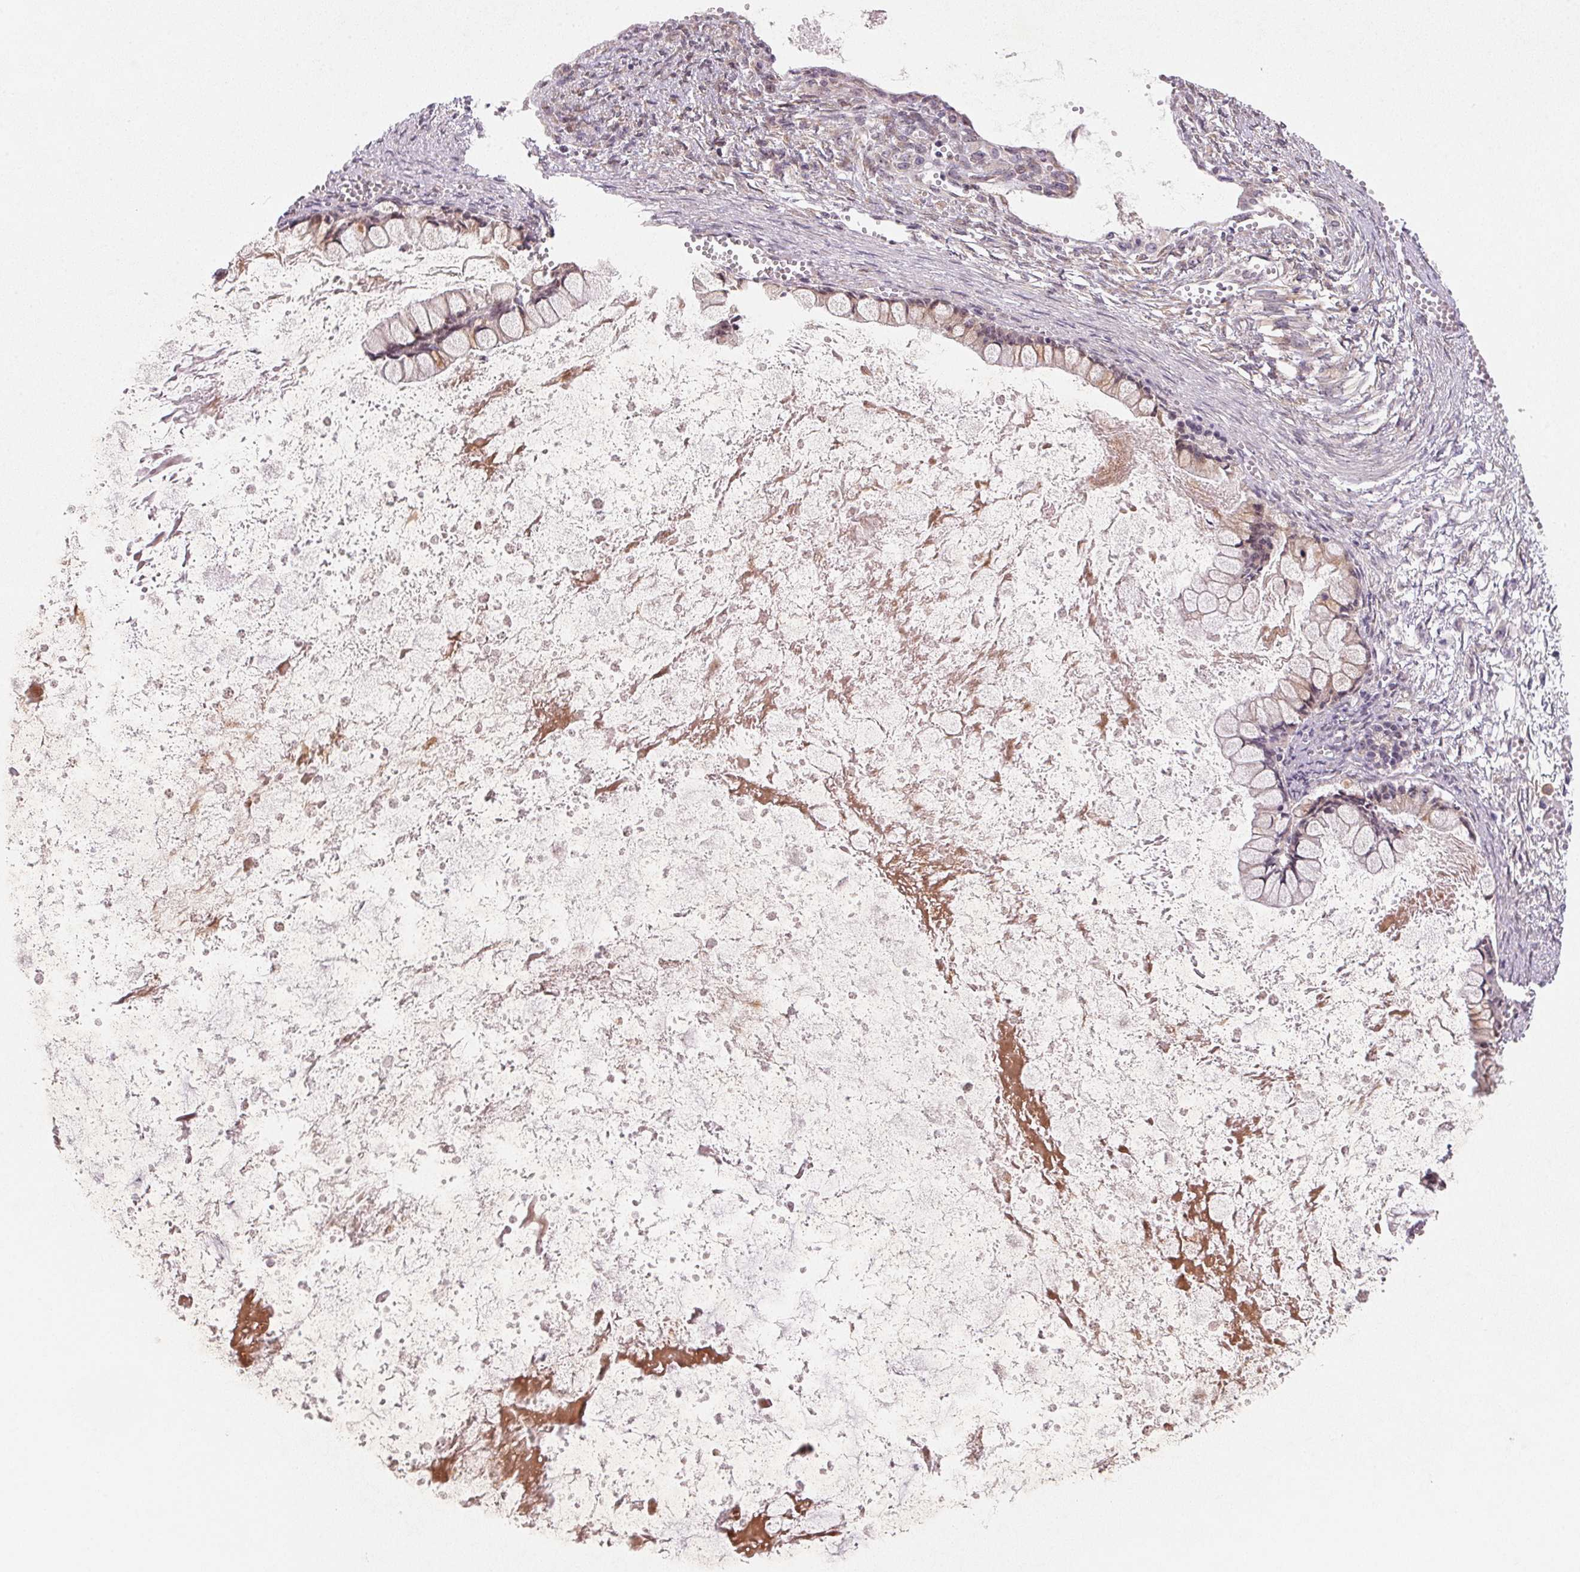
{"staining": {"intensity": "weak", "quantity": ">75%", "location": "cytoplasmic/membranous"}, "tissue": "ovarian cancer", "cell_type": "Tumor cells", "image_type": "cancer", "snomed": [{"axis": "morphology", "description": "Cystadenocarcinoma, mucinous, NOS"}, {"axis": "topography", "description": "Ovary"}], "caption": "Immunohistochemical staining of human ovarian cancer (mucinous cystadenocarcinoma) reveals low levels of weak cytoplasmic/membranous protein expression in about >75% of tumor cells. The staining was performed using DAB (3,3'-diaminobenzidine), with brown indicating positive protein expression. Nuclei are stained blue with hematoxylin.", "gene": "EI24", "patient": {"sex": "female", "age": 67}}